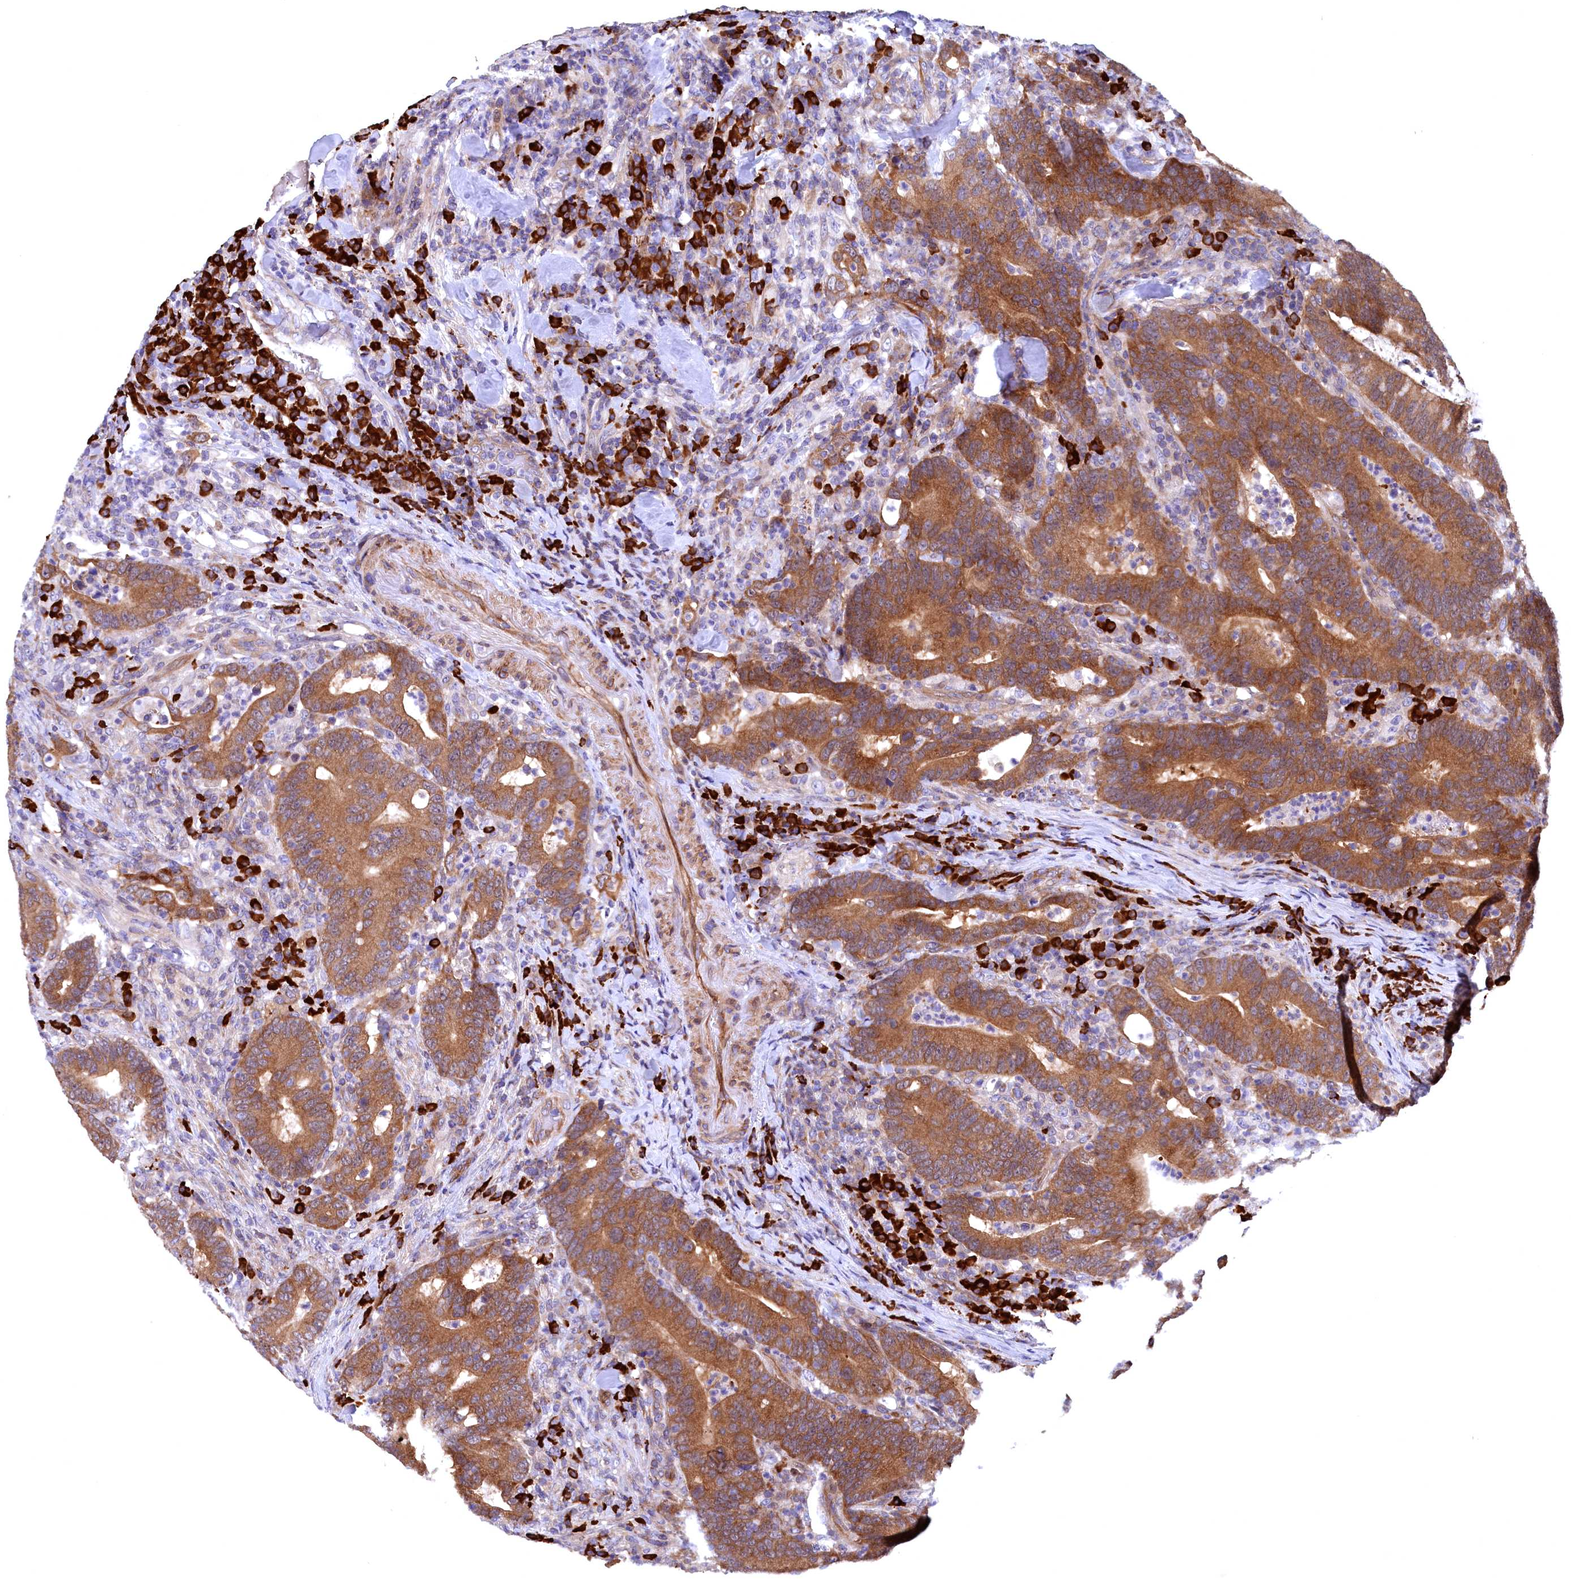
{"staining": {"intensity": "moderate", "quantity": ">75%", "location": "cytoplasmic/membranous"}, "tissue": "colorectal cancer", "cell_type": "Tumor cells", "image_type": "cancer", "snomed": [{"axis": "morphology", "description": "Adenocarcinoma, NOS"}, {"axis": "topography", "description": "Colon"}], "caption": "Adenocarcinoma (colorectal) stained with a protein marker reveals moderate staining in tumor cells.", "gene": "JPT2", "patient": {"sex": "female", "age": 66}}